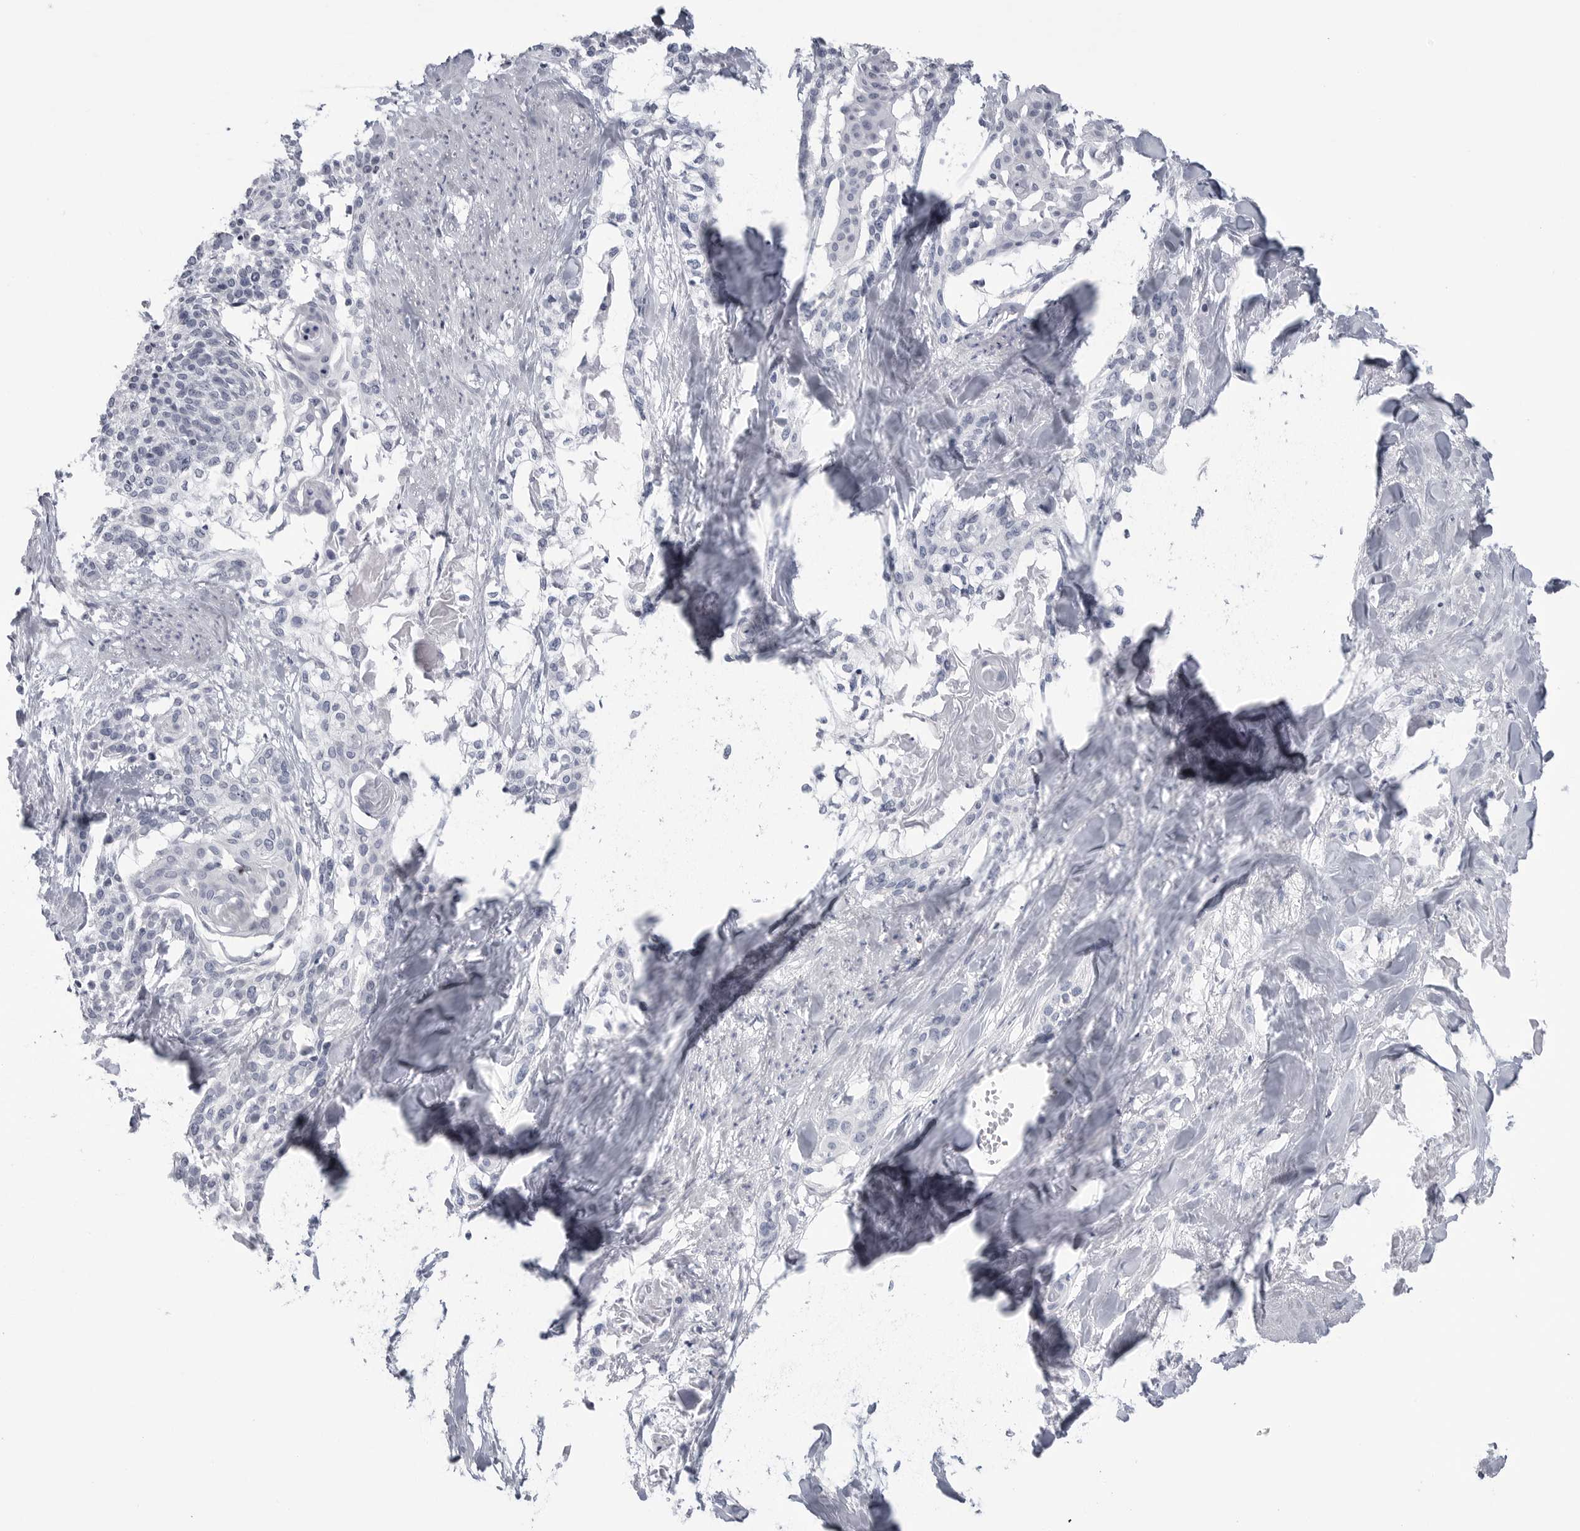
{"staining": {"intensity": "negative", "quantity": "none", "location": "none"}, "tissue": "cervical cancer", "cell_type": "Tumor cells", "image_type": "cancer", "snomed": [{"axis": "morphology", "description": "Squamous cell carcinoma, NOS"}, {"axis": "topography", "description": "Cervix"}], "caption": "The IHC micrograph has no significant expression in tumor cells of squamous cell carcinoma (cervical) tissue.", "gene": "PGA3", "patient": {"sex": "female", "age": 57}}